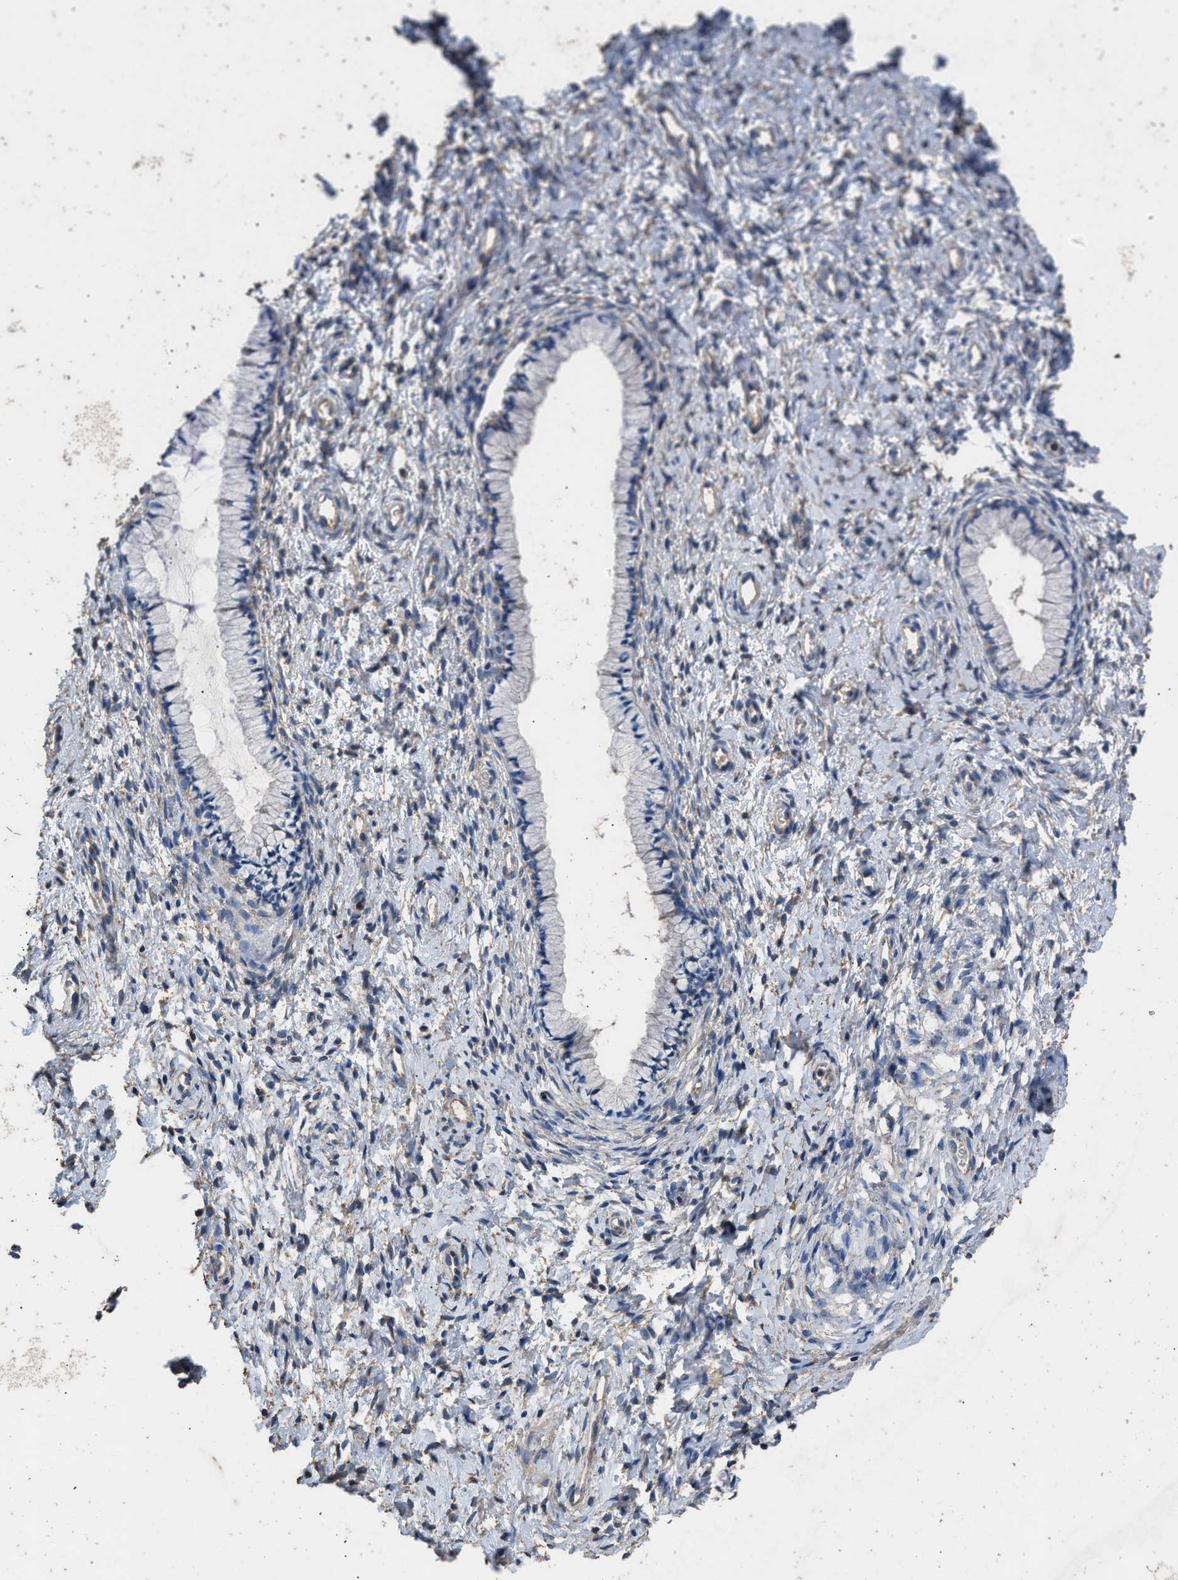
{"staining": {"intensity": "negative", "quantity": "none", "location": "none"}, "tissue": "cervix", "cell_type": "Glandular cells", "image_type": "normal", "snomed": [{"axis": "morphology", "description": "Normal tissue, NOS"}, {"axis": "topography", "description": "Cervix"}], "caption": "Immunohistochemical staining of normal human cervix displays no significant staining in glandular cells.", "gene": "ITSN1", "patient": {"sex": "female", "age": 72}}